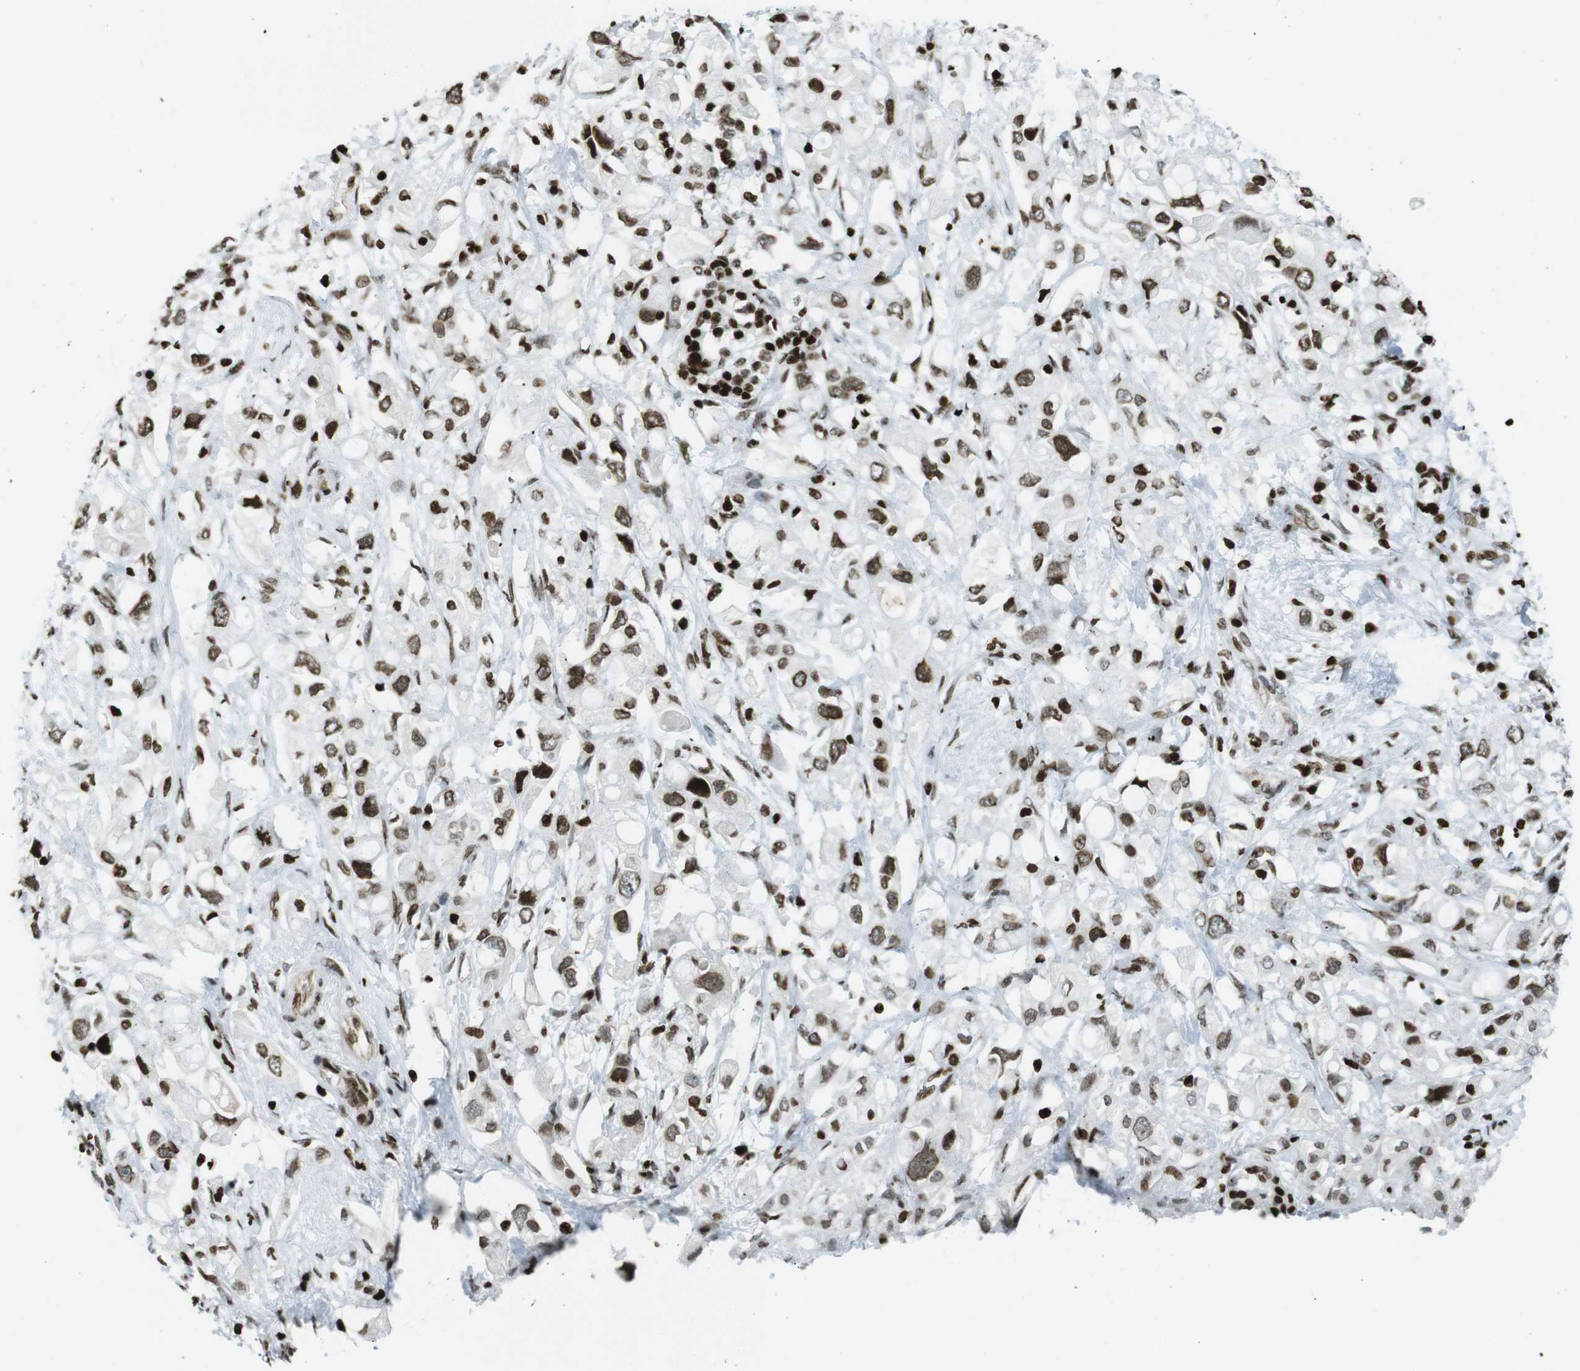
{"staining": {"intensity": "strong", "quantity": ">75%", "location": "nuclear"}, "tissue": "pancreatic cancer", "cell_type": "Tumor cells", "image_type": "cancer", "snomed": [{"axis": "morphology", "description": "Adenocarcinoma, NOS"}, {"axis": "topography", "description": "Pancreas"}], "caption": "High-magnification brightfield microscopy of pancreatic cancer stained with DAB (brown) and counterstained with hematoxylin (blue). tumor cells exhibit strong nuclear staining is appreciated in about>75% of cells. The protein is shown in brown color, while the nuclei are stained blue.", "gene": "H2AC8", "patient": {"sex": "female", "age": 56}}